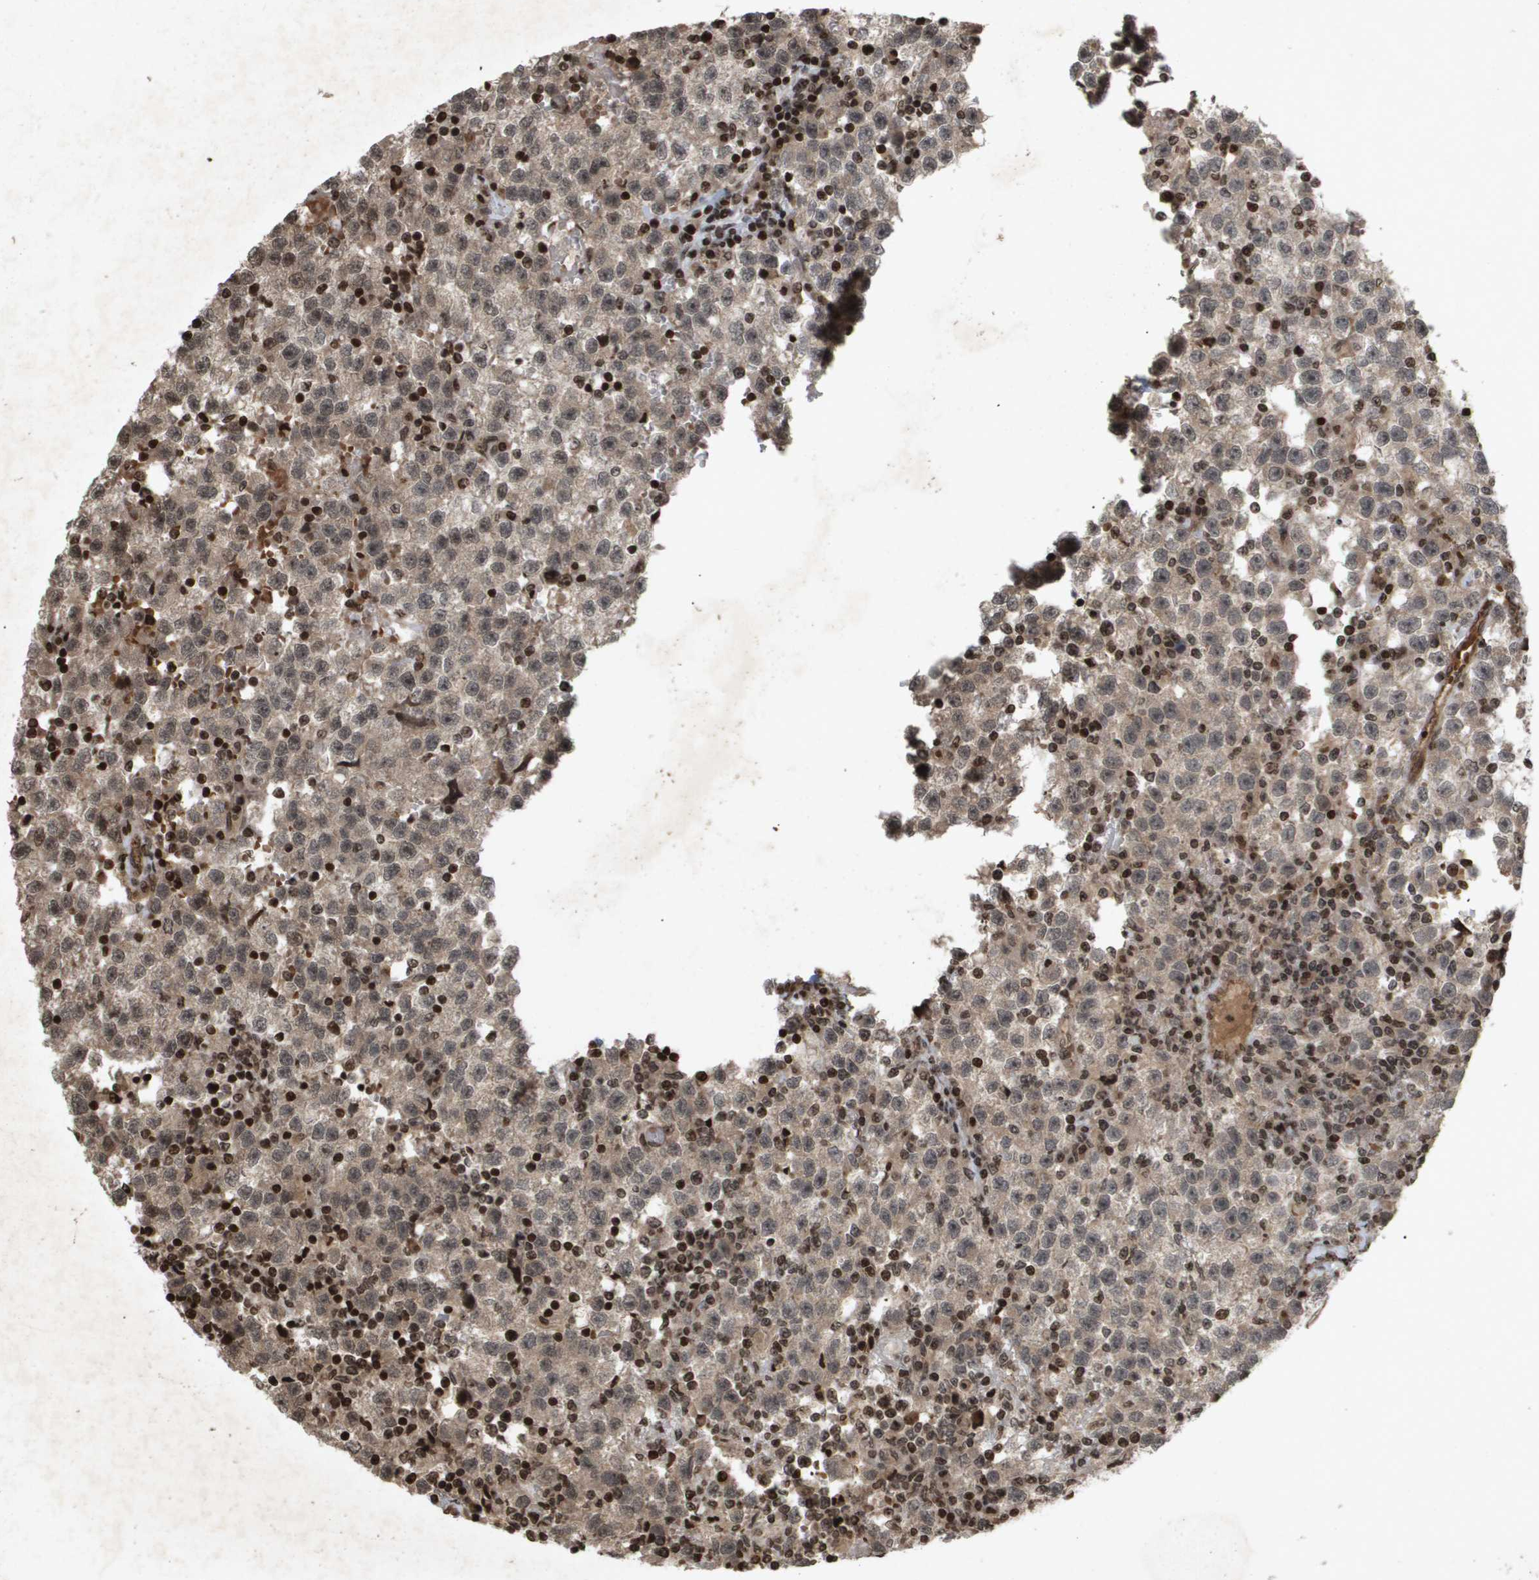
{"staining": {"intensity": "weak", "quantity": ">75%", "location": "cytoplasmic/membranous"}, "tissue": "testis cancer", "cell_type": "Tumor cells", "image_type": "cancer", "snomed": [{"axis": "morphology", "description": "Seminoma, NOS"}, {"axis": "topography", "description": "Testis"}], "caption": "The photomicrograph reveals staining of seminoma (testis), revealing weak cytoplasmic/membranous protein positivity (brown color) within tumor cells. (Brightfield microscopy of DAB IHC at high magnification).", "gene": "HSPA6", "patient": {"sex": "male", "age": 22}}